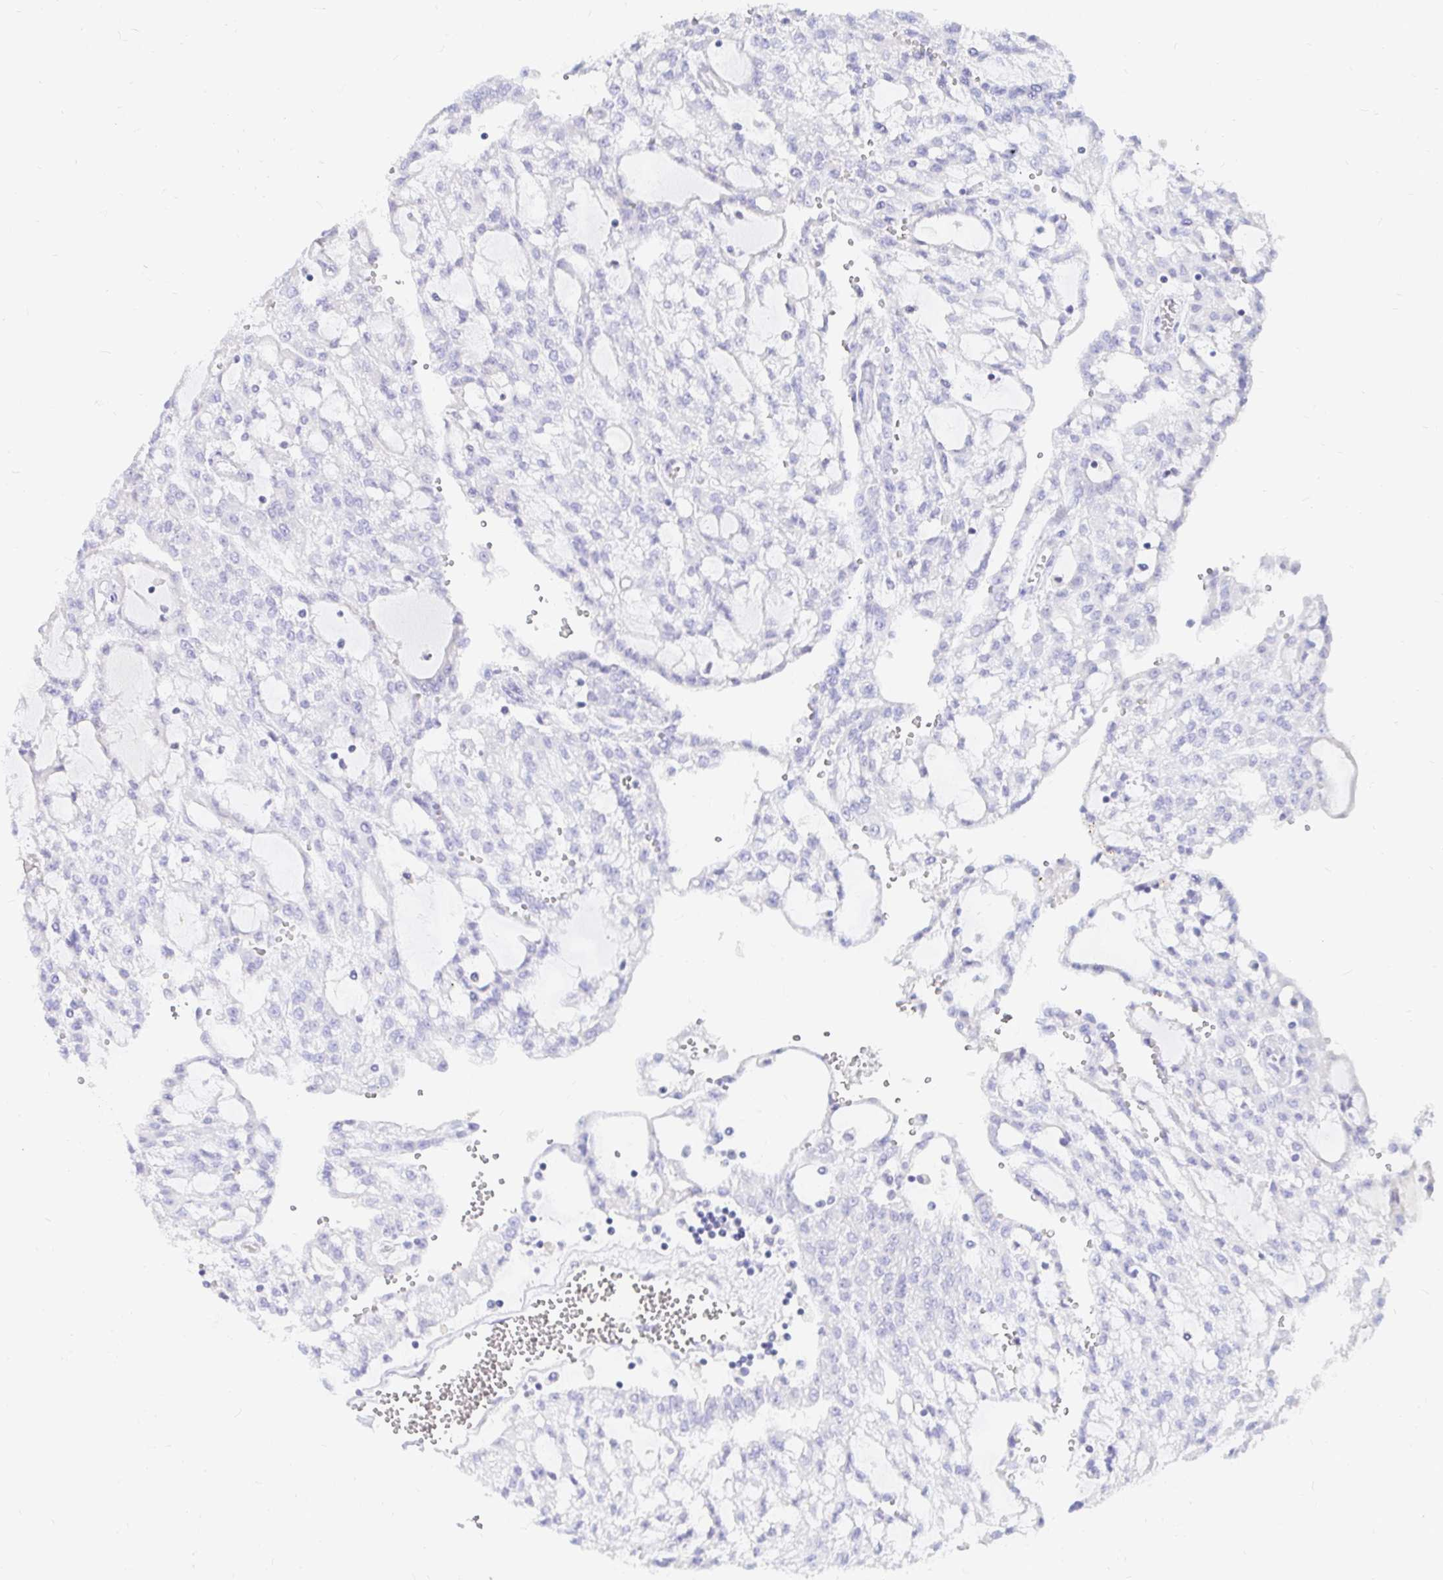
{"staining": {"intensity": "negative", "quantity": "none", "location": "none"}, "tissue": "renal cancer", "cell_type": "Tumor cells", "image_type": "cancer", "snomed": [{"axis": "morphology", "description": "Adenocarcinoma, NOS"}, {"axis": "topography", "description": "Kidney"}], "caption": "The image shows no significant positivity in tumor cells of adenocarcinoma (renal).", "gene": "NR2E1", "patient": {"sex": "male", "age": 63}}